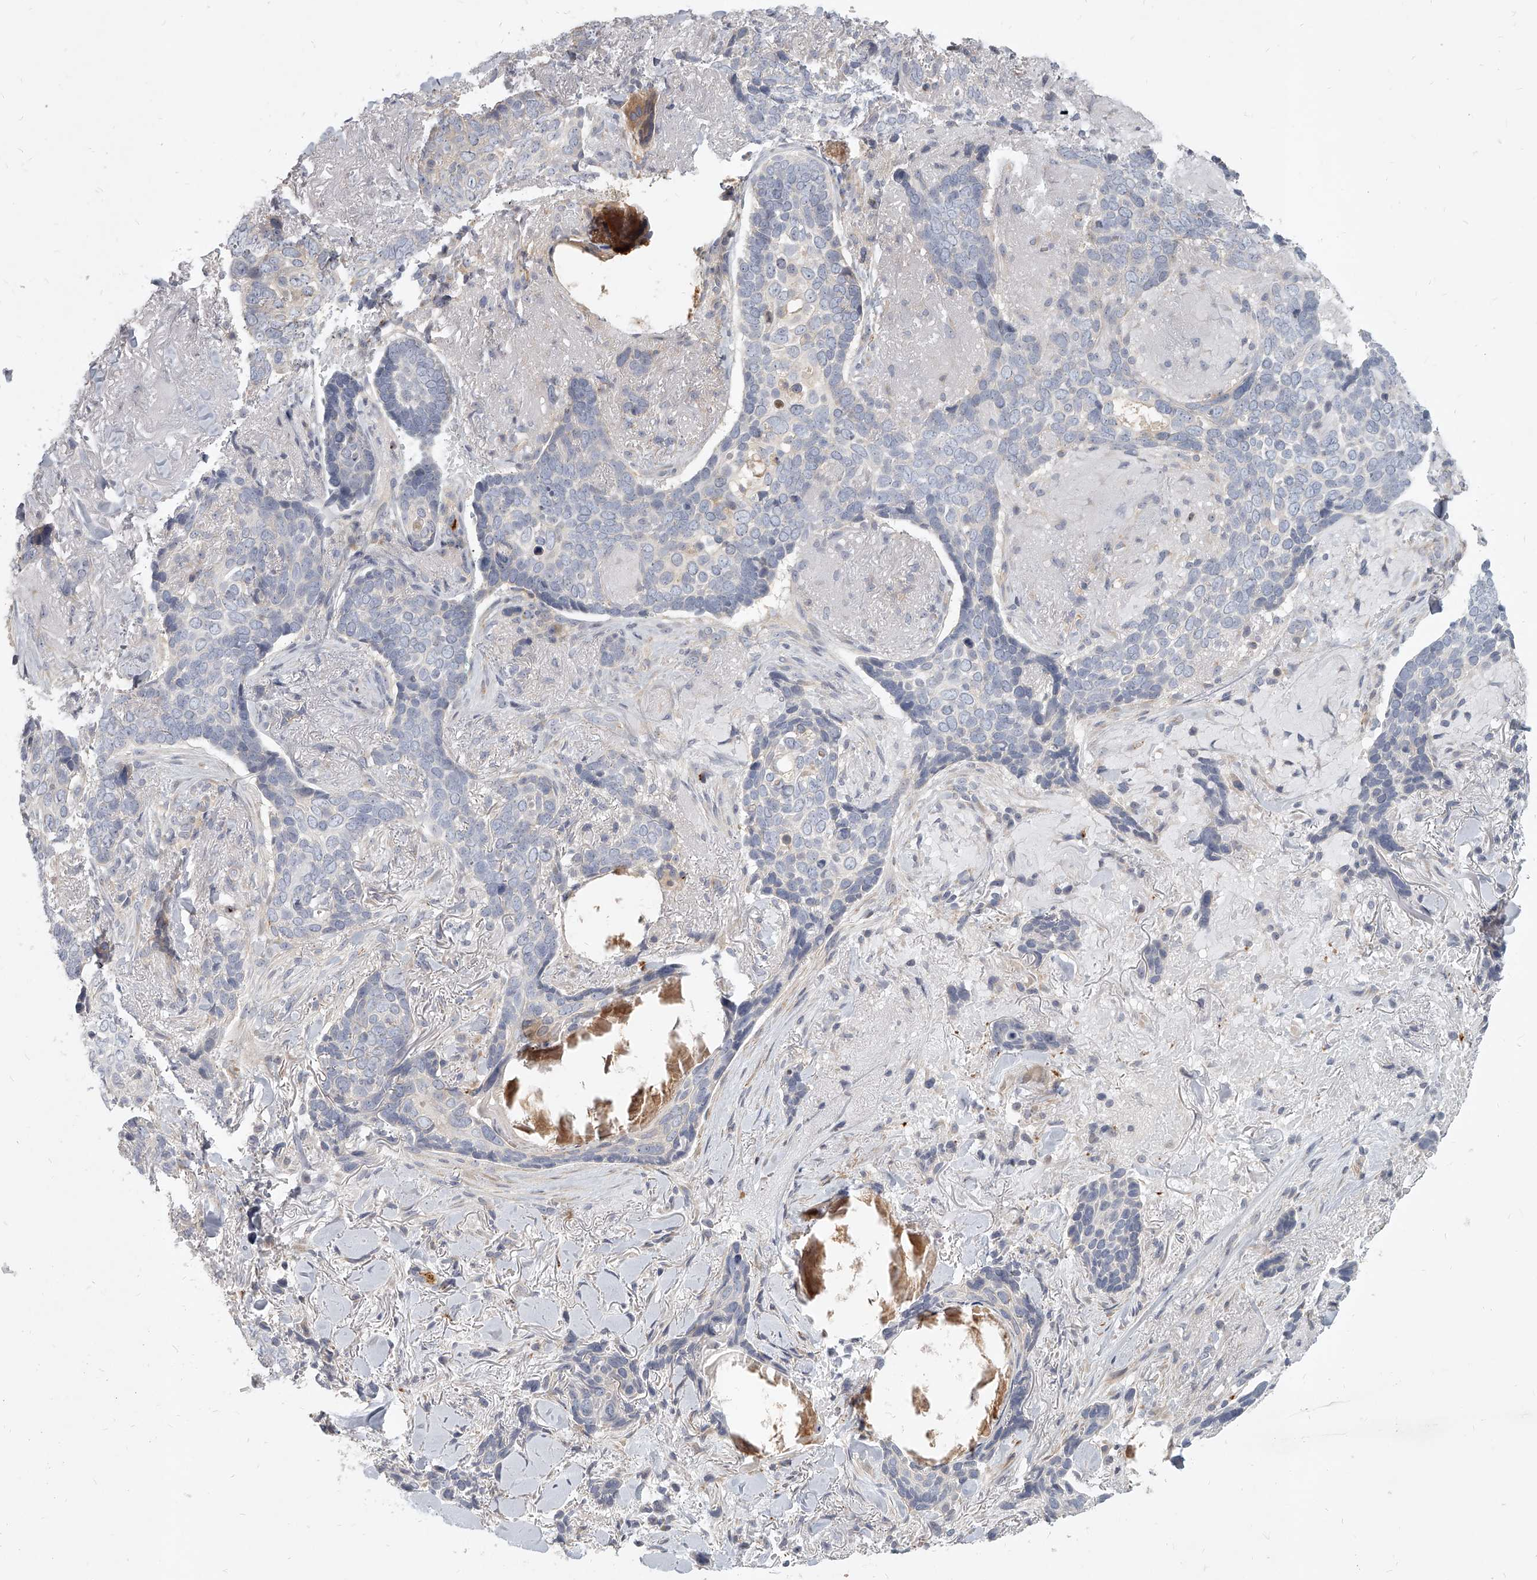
{"staining": {"intensity": "negative", "quantity": "none", "location": "none"}, "tissue": "skin cancer", "cell_type": "Tumor cells", "image_type": "cancer", "snomed": [{"axis": "morphology", "description": "Basal cell carcinoma"}, {"axis": "topography", "description": "Skin"}], "caption": "Immunohistochemistry micrograph of neoplastic tissue: human skin cancer stained with DAB demonstrates no significant protein staining in tumor cells.", "gene": "SLC37A1", "patient": {"sex": "female", "age": 82}}